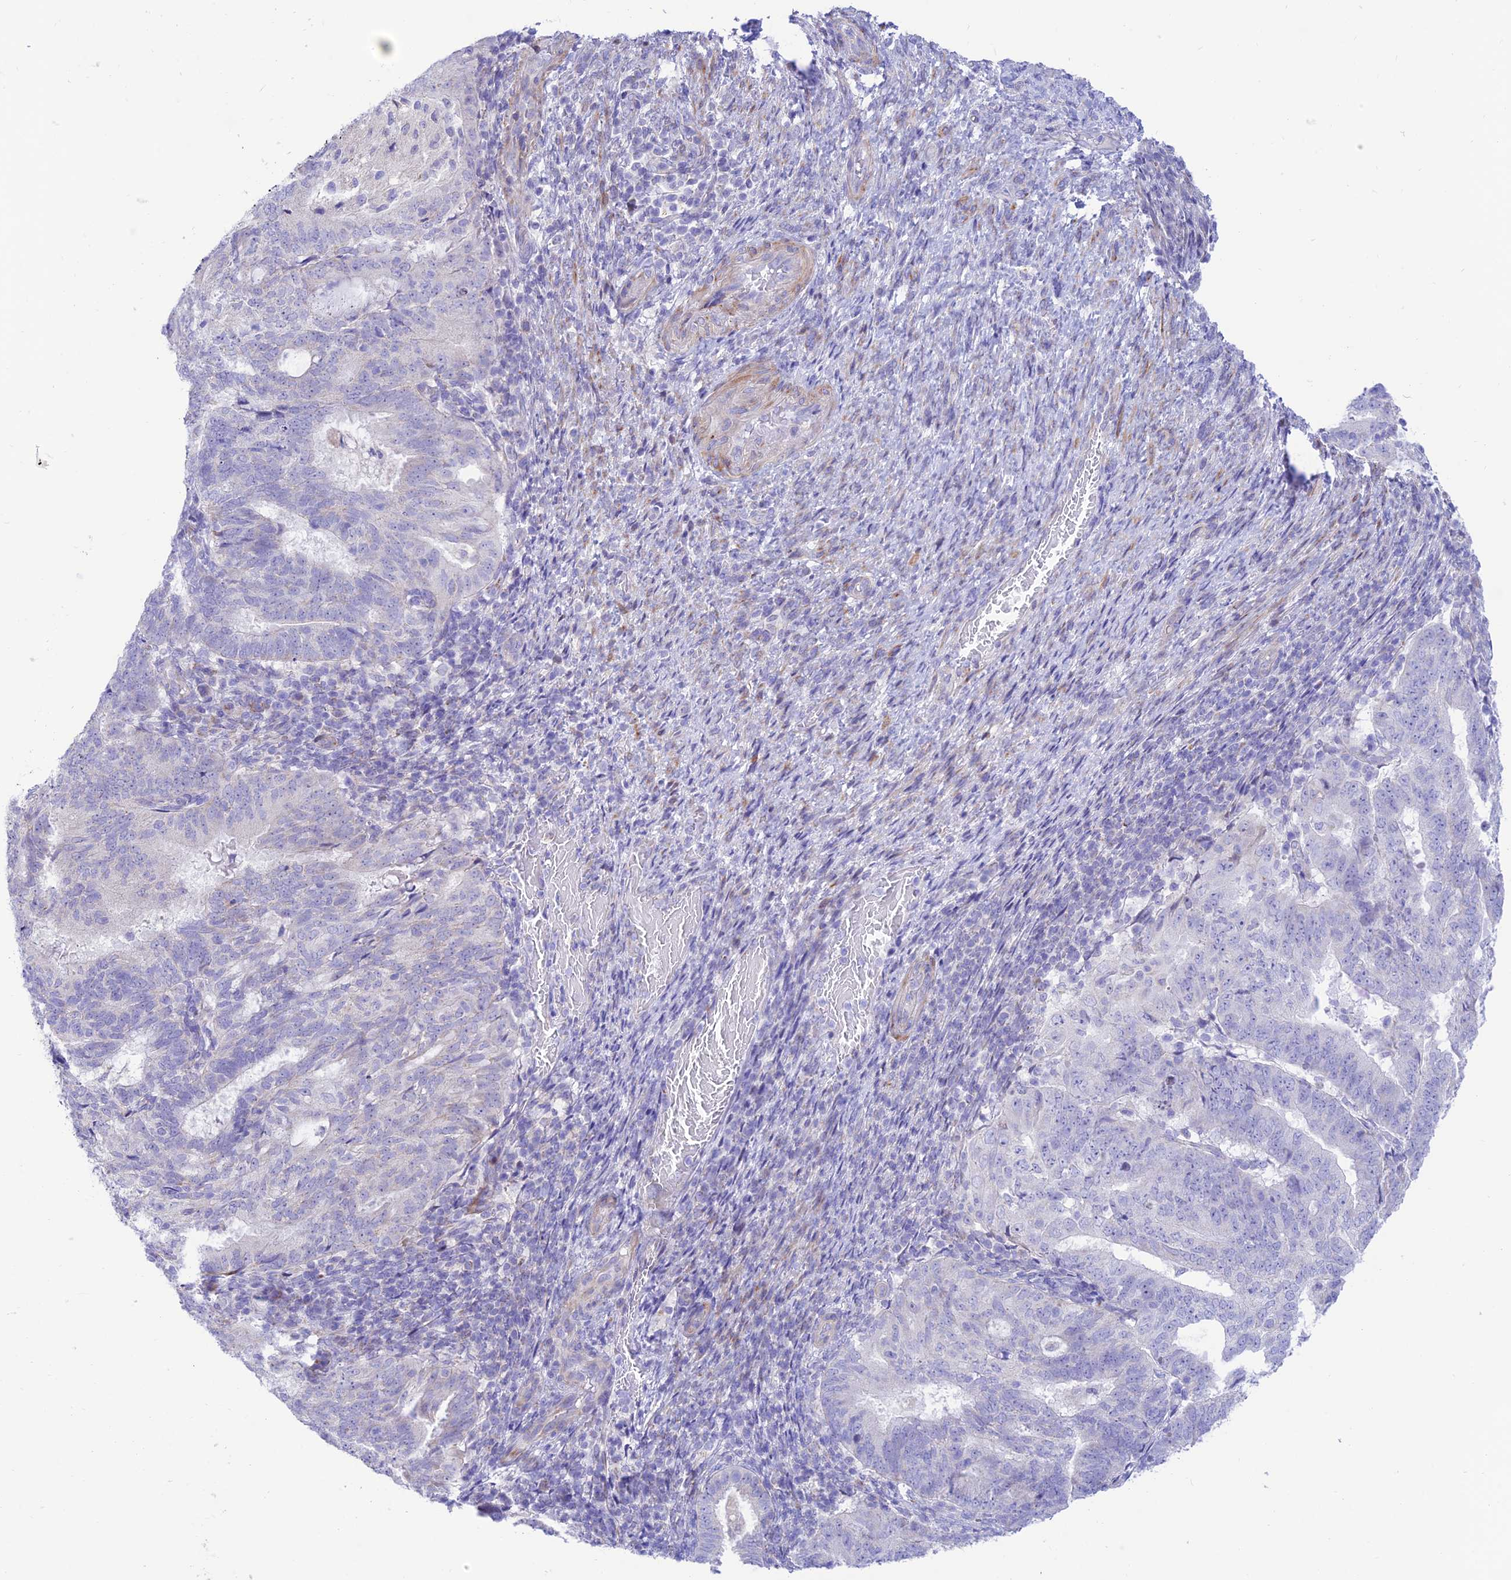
{"staining": {"intensity": "negative", "quantity": "none", "location": "none"}, "tissue": "endometrial cancer", "cell_type": "Tumor cells", "image_type": "cancer", "snomed": [{"axis": "morphology", "description": "Adenocarcinoma, NOS"}, {"axis": "topography", "description": "Endometrium"}], "caption": "This is a micrograph of immunohistochemistry (IHC) staining of adenocarcinoma (endometrial), which shows no staining in tumor cells.", "gene": "FAM186B", "patient": {"sex": "female", "age": 70}}